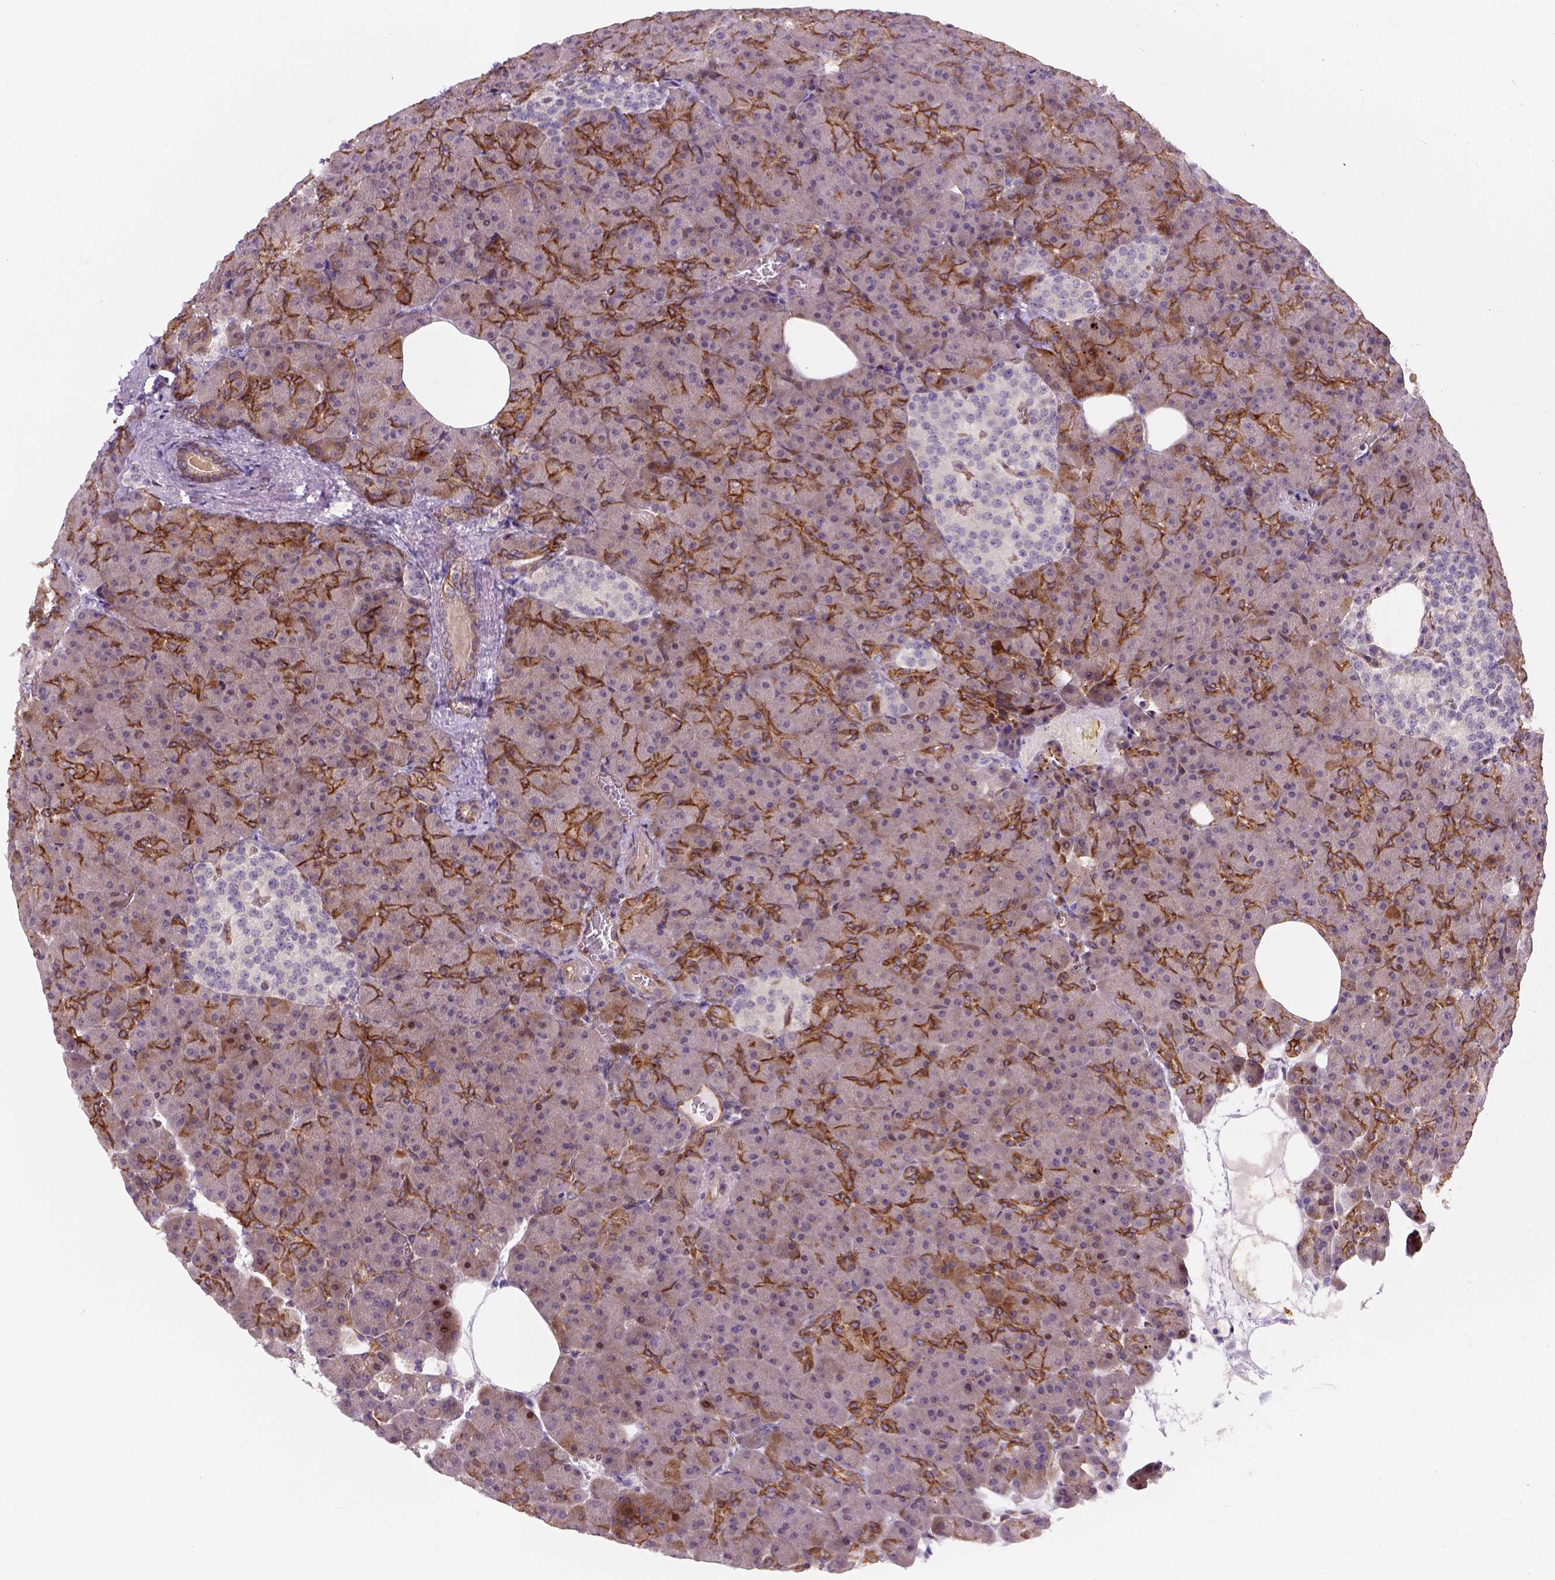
{"staining": {"intensity": "strong", "quantity": "25%-75%", "location": "cytoplasmic/membranous"}, "tissue": "pancreas", "cell_type": "Exocrine glandular cells", "image_type": "normal", "snomed": [{"axis": "morphology", "description": "Normal tissue, NOS"}, {"axis": "topography", "description": "Pancreas"}], "caption": "The immunohistochemical stain highlights strong cytoplasmic/membranous positivity in exocrine glandular cells of benign pancreas.", "gene": "VSTM5", "patient": {"sex": "female", "age": 74}}